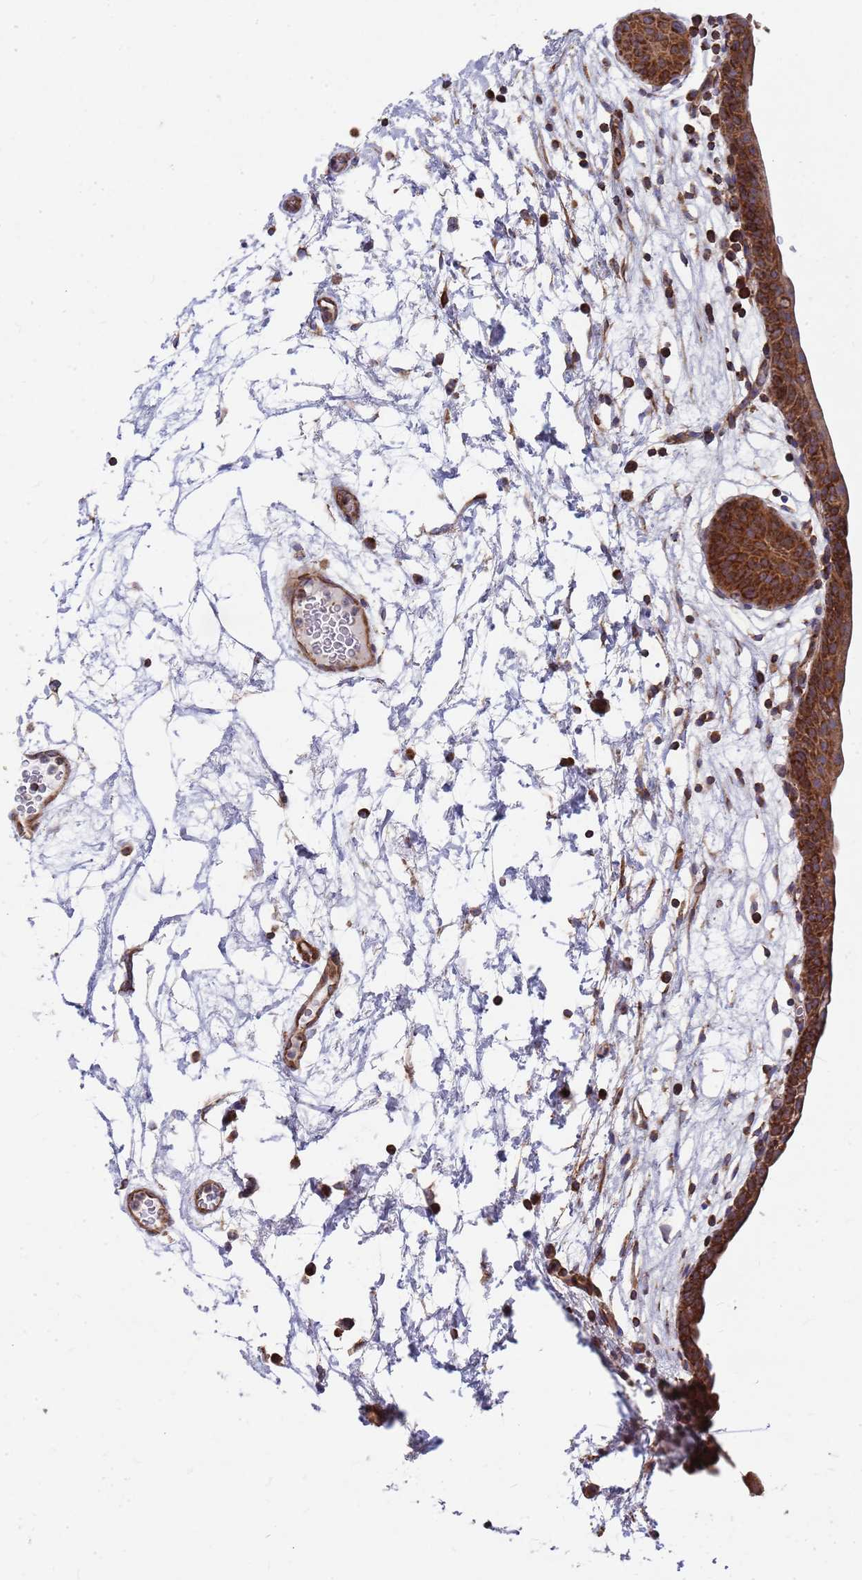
{"staining": {"intensity": "strong", "quantity": ">75%", "location": "cytoplasmic/membranous"}, "tissue": "urinary bladder", "cell_type": "Urothelial cells", "image_type": "normal", "snomed": [{"axis": "morphology", "description": "Normal tissue, NOS"}, {"axis": "topography", "description": "Urinary bladder"}], "caption": "Immunohistochemistry of benign human urinary bladder exhibits high levels of strong cytoplasmic/membranous staining in approximately >75% of urothelial cells.", "gene": "WDFY3", "patient": {"sex": "male", "age": 83}}